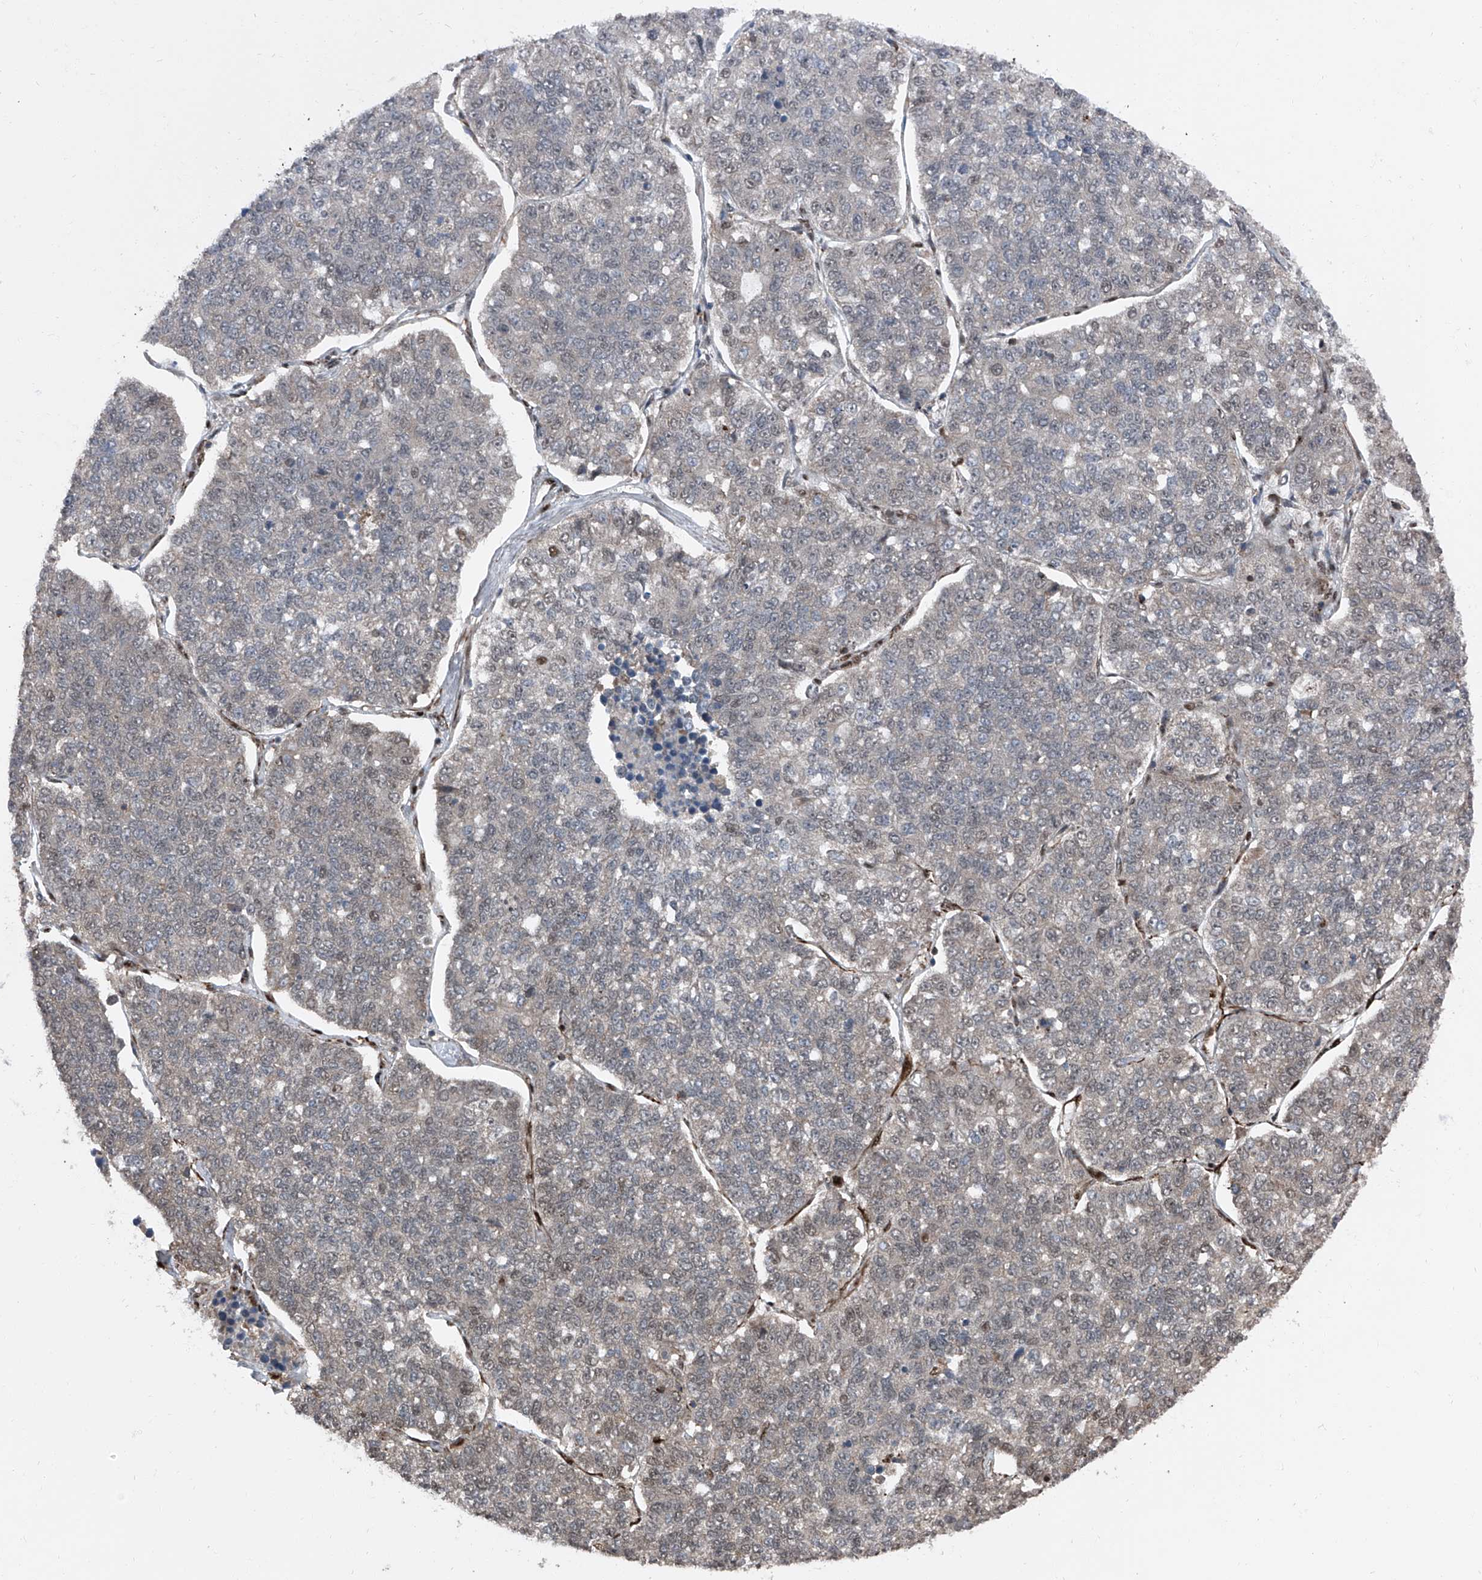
{"staining": {"intensity": "weak", "quantity": "25%-75%", "location": "cytoplasmic/membranous,nuclear"}, "tissue": "lung cancer", "cell_type": "Tumor cells", "image_type": "cancer", "snomed": [{"axis": "morphology", "description": "Adenocarcinoma, NOS"}, {"axis": "topography", "description": "Lung"}], "caption": "Adenocarcinoma (lung) stained with a protein marker shows weak staining in tumor cells.", "gene": "FKBP5", "patient": {"sex": "male", "age": 49}}